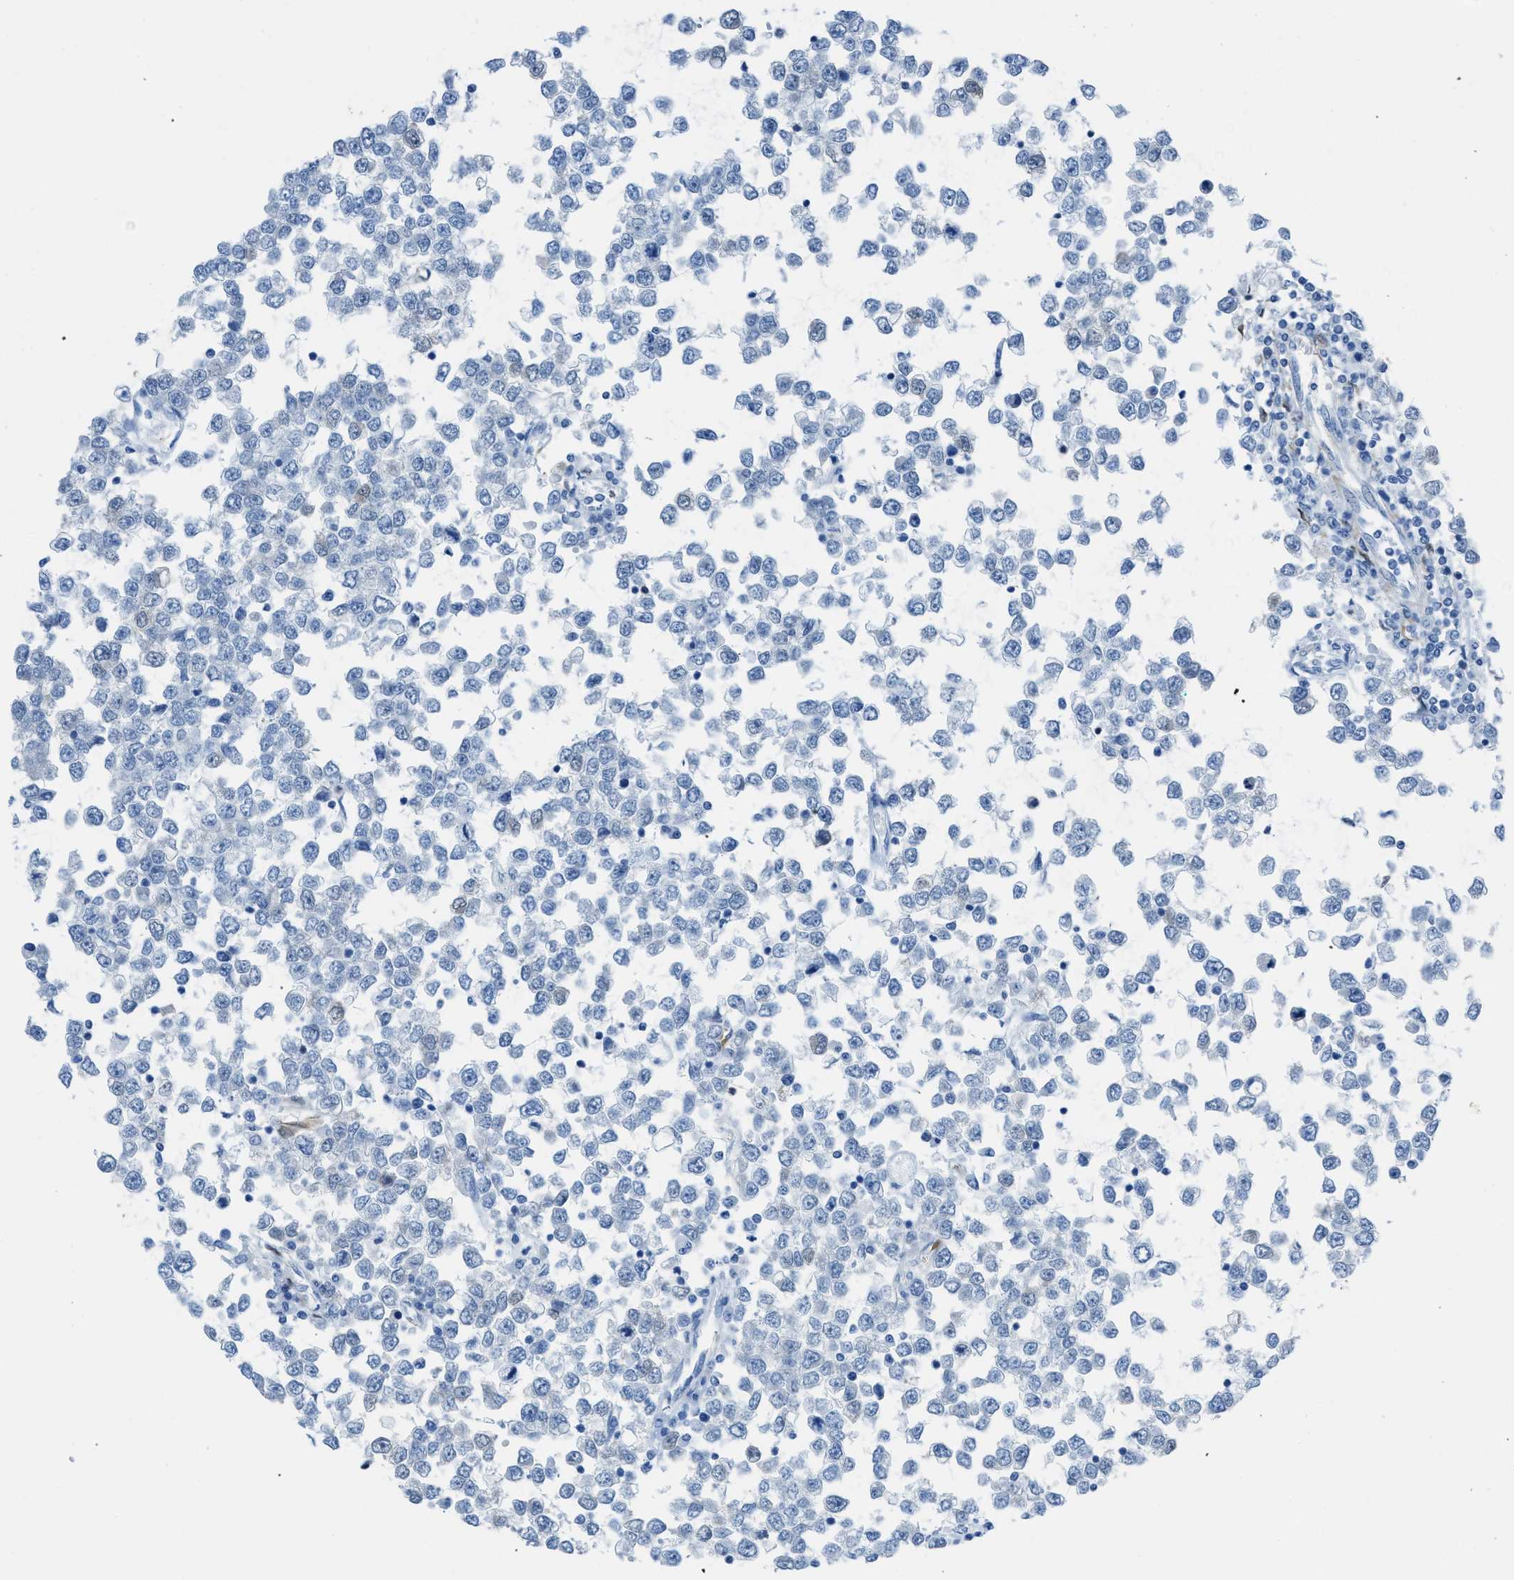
{"staining": {"intensity": "negative", "quantity": "none", "location": "none"}, "tissue": "testis cancer", "cell_type": "Tumor cells", "image_type": "cancer", "snomed": [{"axis": "morphology", "description": "Seminoma, NOS"}, {"axis": "topography", "description": "Testis"}], "caption": "The immunohistochemistry (IHC) photomicrograph has no significant expression in tumor cells of testis cancer tissue.", "gene": "CDKN2A", "patient": {"sex": "male", "age": 65}}